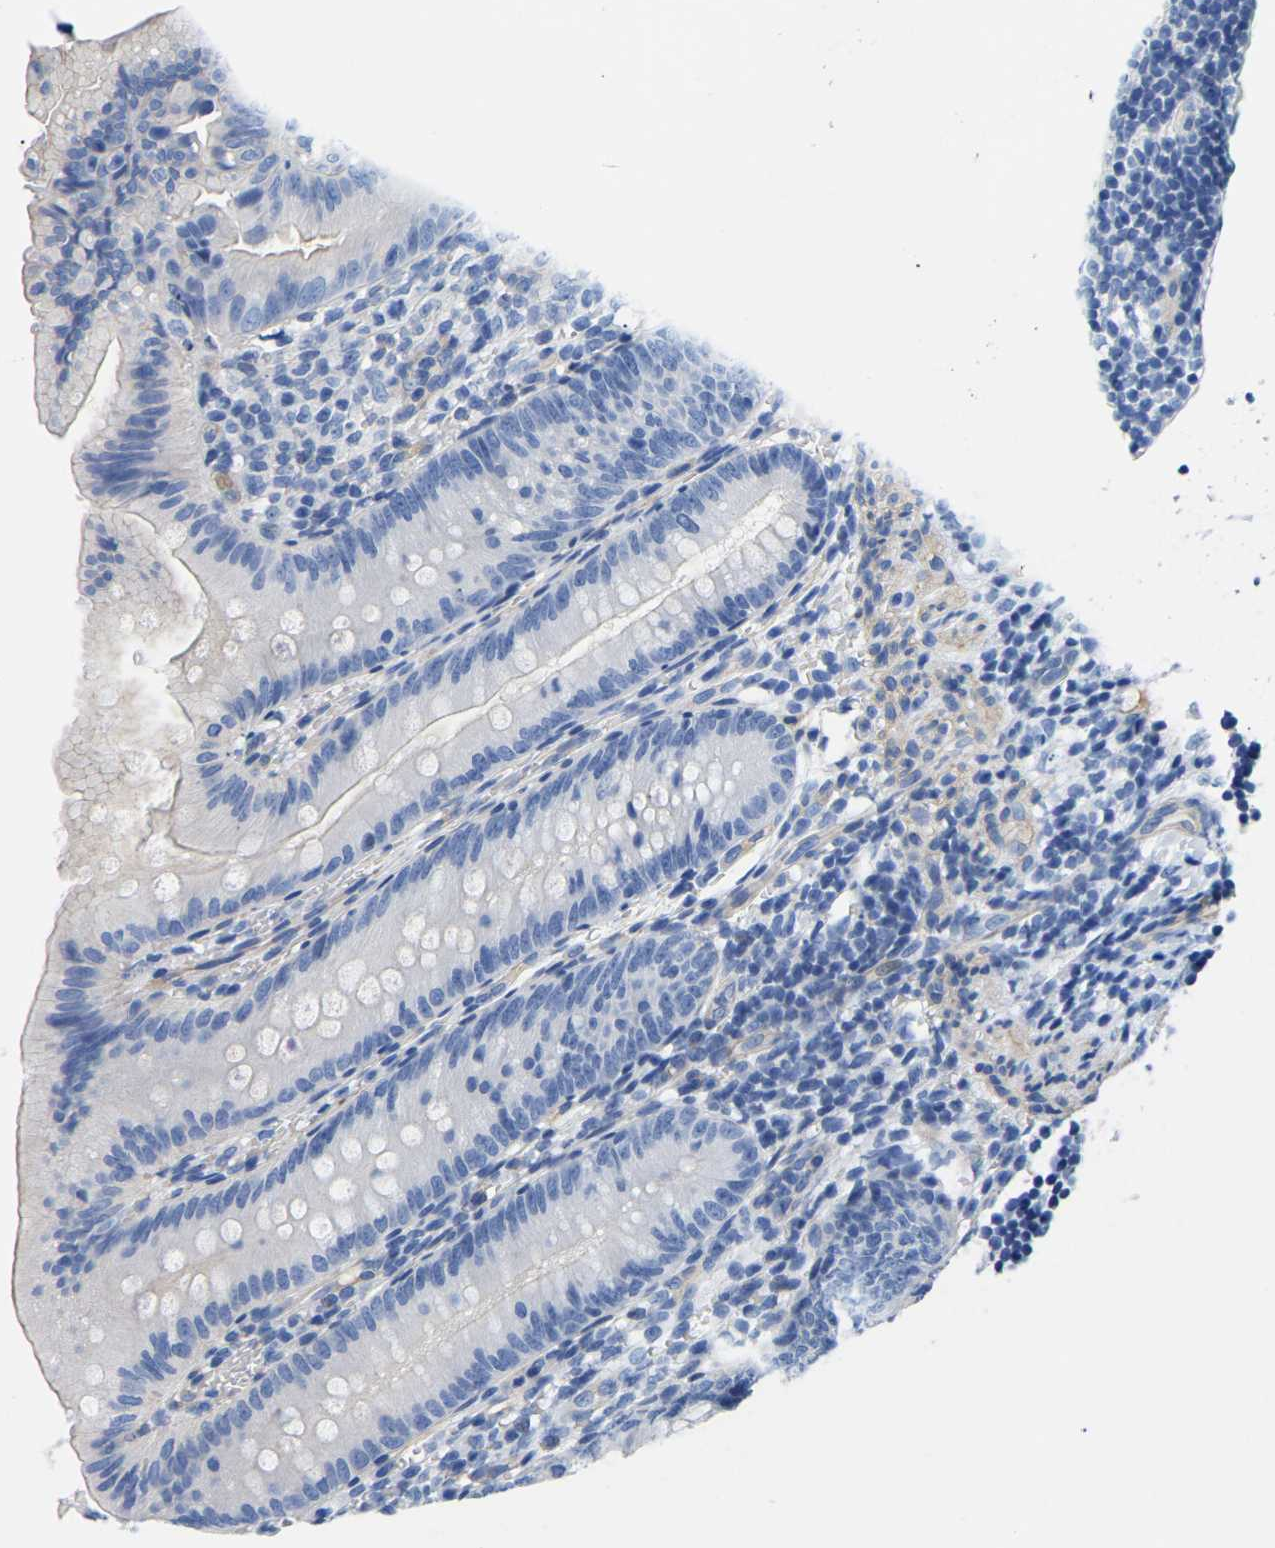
{"staining": {"intensity": "negative", "quantity": "none", "location": "none"}, "tissue": "appendix", "cell_type": "Glandular cells", "image_type": "normal", "snomed": [{"axis": "morphology", "description": "Normal tissue, NOS"}, {"axis": "topography", "description": "Appendix"}], "caption": "Immunohistochemistry (IHC) photomicrograph of benign appendix: appendix stained with DAB (3,3'-diaminobenzidine) exhibits no significant protein positivity in glandular cells. (DAB immunohistochemistry with hematoxylin counter stain).", "gene": "UPK3A", "patient": {"sex": "male", "age": 1}}